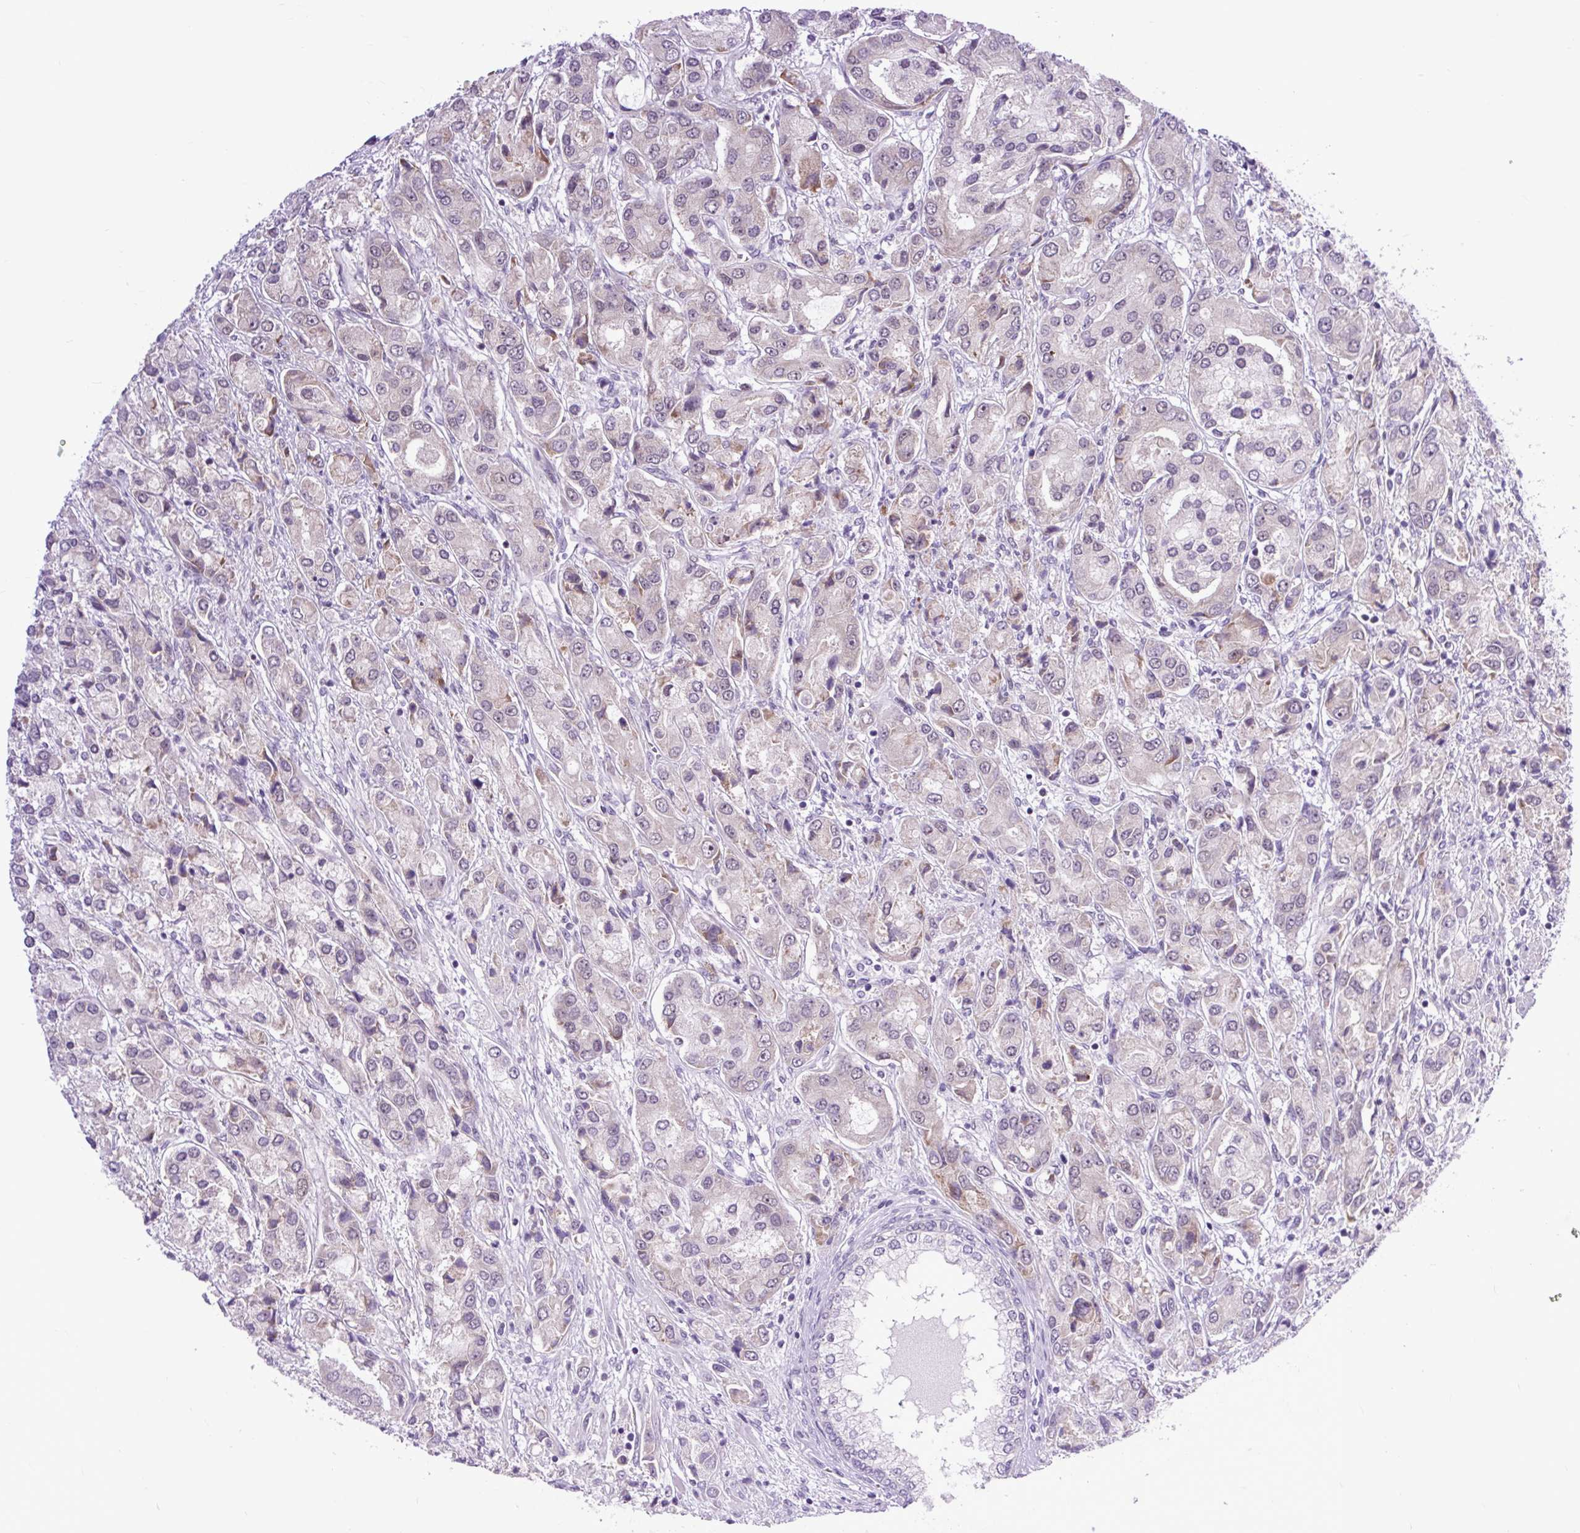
{"staining": {"intensity": "weak", "quantity": "<25%", "location": "cytoplasmic/membranous"}, "tissue": "prostate cancer", "cell_type": "Tumor cells", "image_type": "cancer", "snomed": [{"axis": "morphology", "description": "Adenocarcinoma, High grade"}, {"axis": "topography", "description": "Prostate"}], "caption": "The immunohistochemistry (IHC) micrograph has no significant staining in tumor cells of prostate adenocarcinoma (high-grade) tissue. Nuclei are stained in blue.", "gene": "CLK2", "patient": {"sex": "male", "age": 67}}